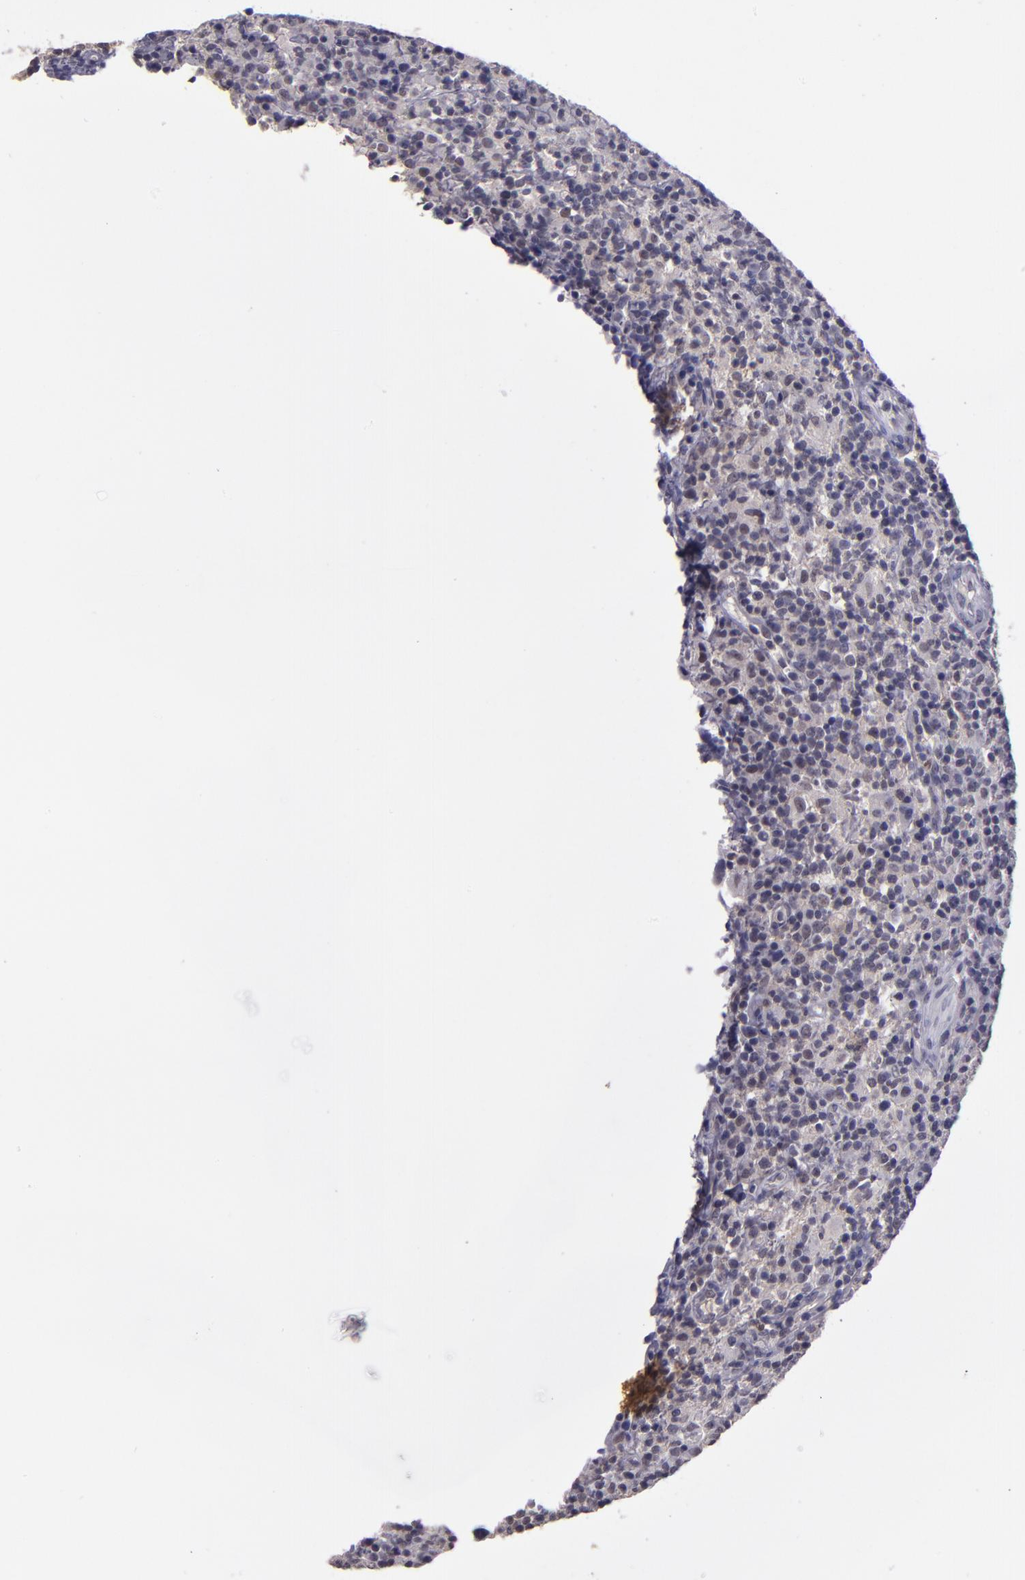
{"staining": {"intensity": "negative", "quantity": "none", "location": "none"}, "tissue": "lymphoma", "cell_type": "Tumor cells", "image_type": "cancer", "snomed": [{"axis": "morphology", "description": "Hodgkin's disease, NOS"}, {"axis": "topography", "description": "Lymph node"}], "caption": "Immunohistochemistry (IHC) image of neoplastic tissue: Hodgkin's disease stained with DAB exhibits no significant protein positivity in tumor cells. (DAB immunohistochemistry (IHC), high magnification).", "gene": "CEBPE", "patient": {"sex": "male", "age": 65}}